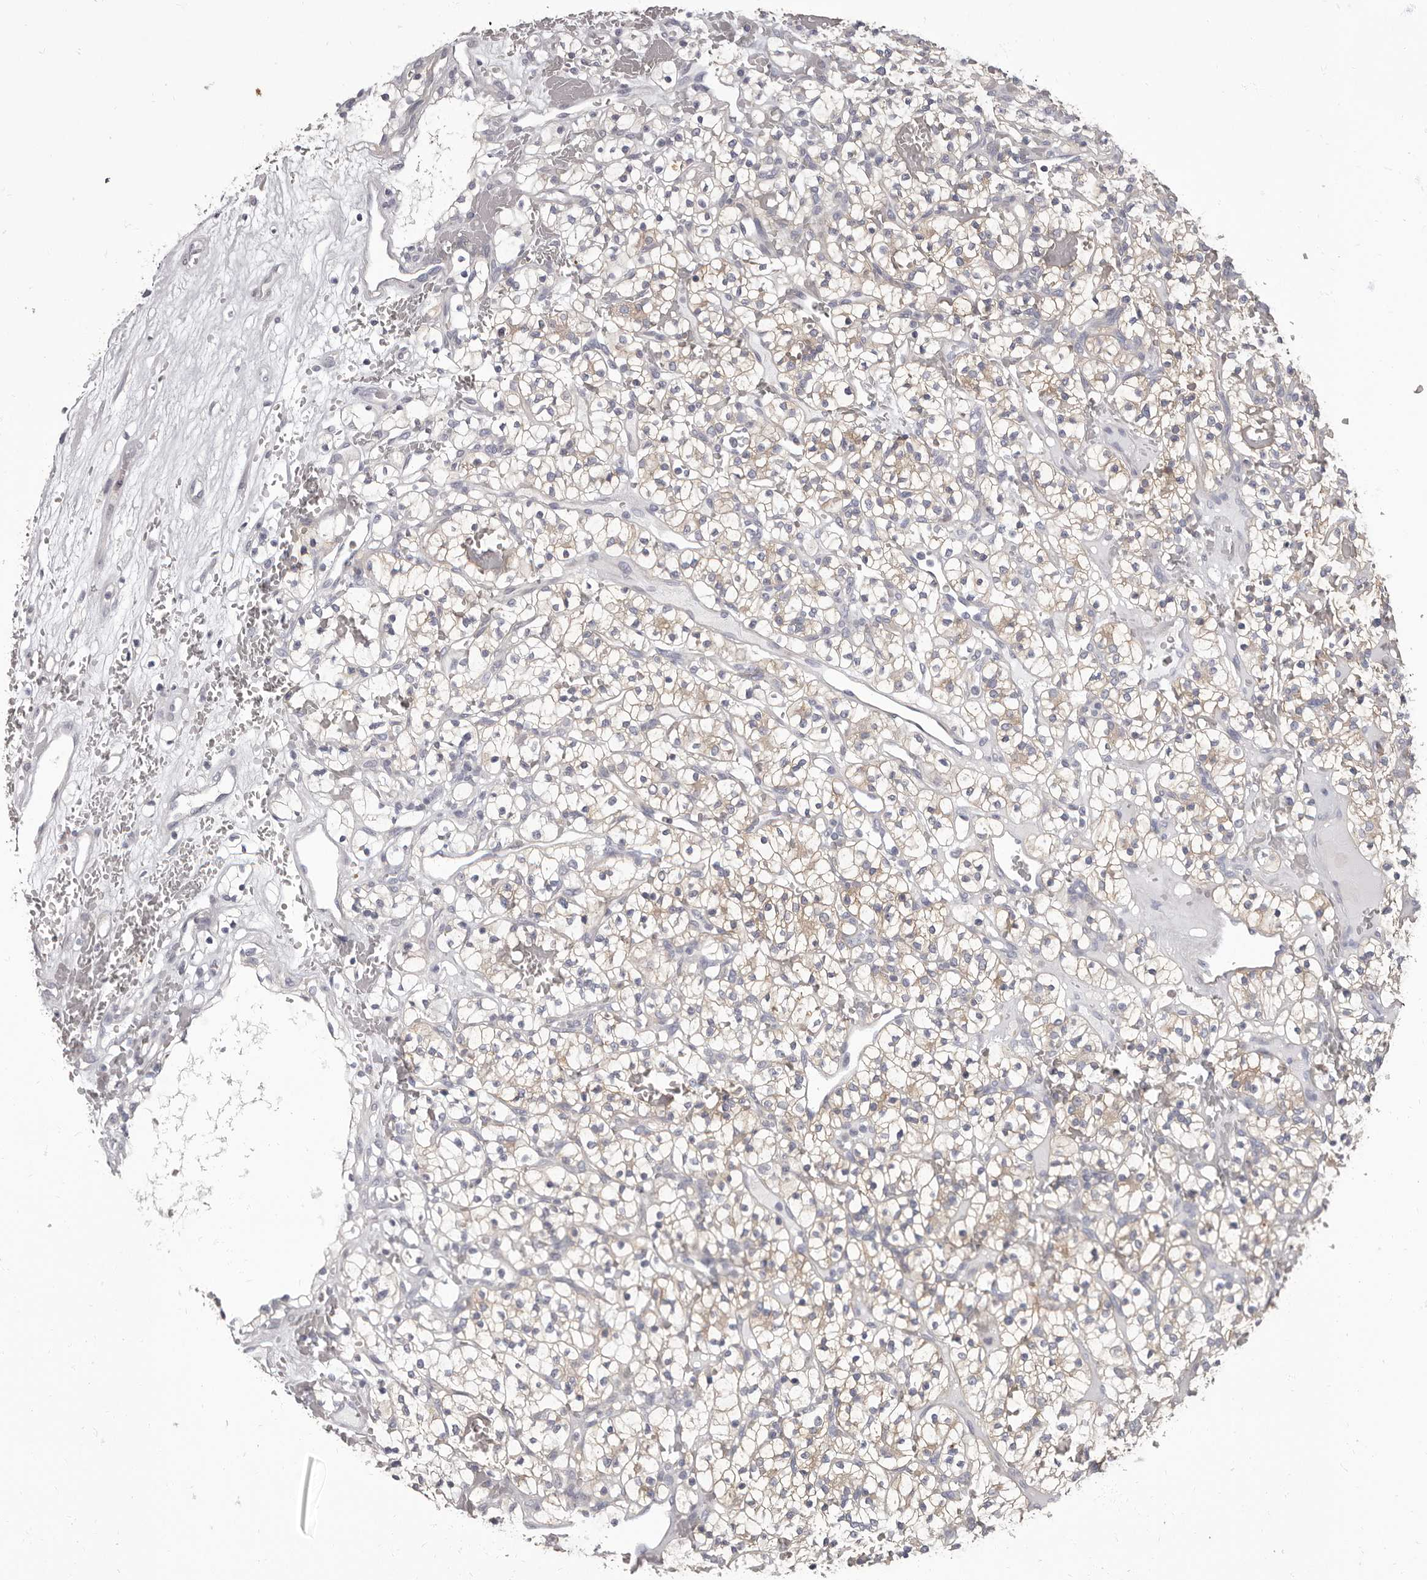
{"staining": {"intensity": "weak", "quantity": "25%-75%", "location": "cytoplasmic/membranous"}, "tissue": "renal cancer", "cell_type": "Tumor cells", "image_type": "cancer", "snomed": [{"axis": "morphology", "description": "Adenocarcinoma, NOS"}, {"axis": "topography", "description": "Kidney"}], "caption": "Brown immunohistochemical staining in renal cancer (adenocarcinoma) demonstrates weak cytoplasmic/membranous staining in about 25%-75% of tumor cells.", "gene": "APEH", "patient": {"sex": "female", "age": 57}}